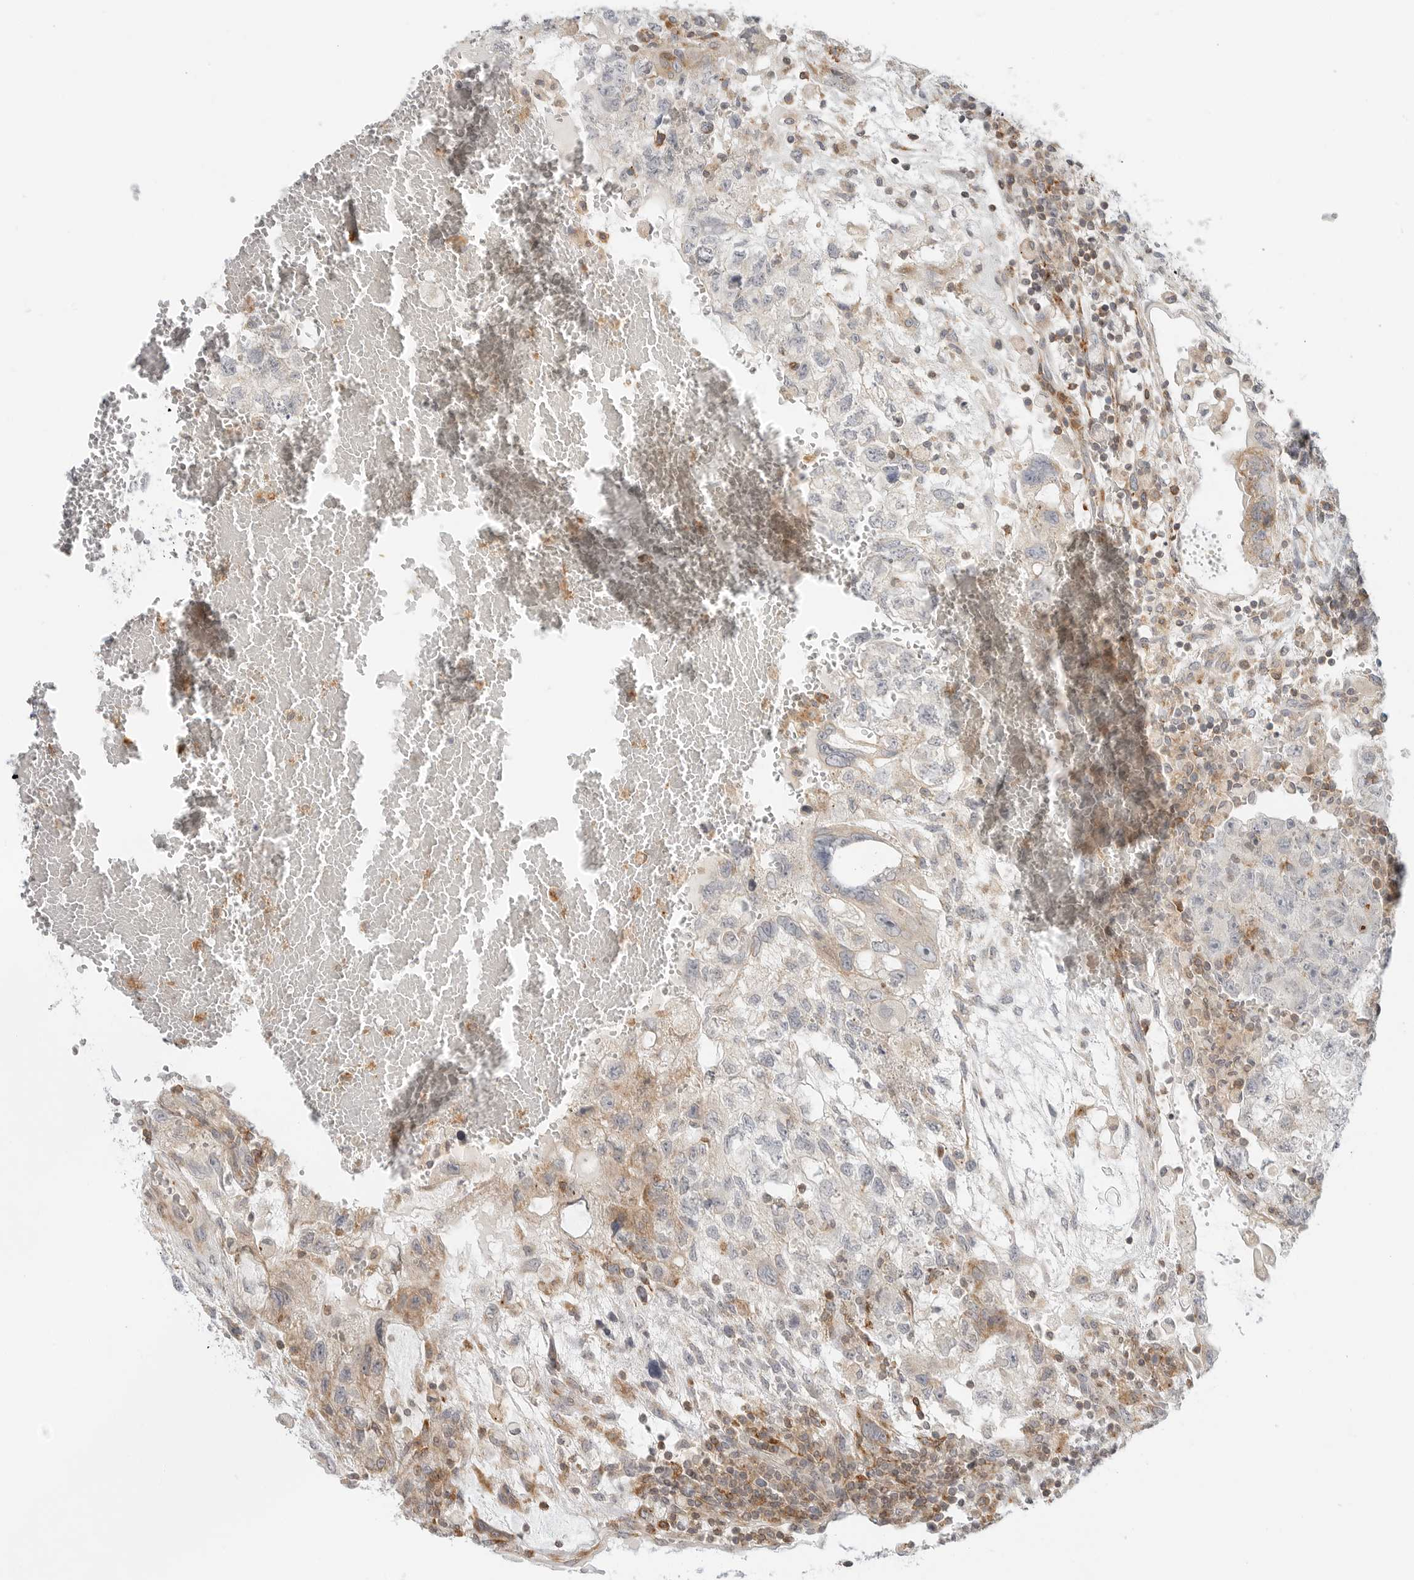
{"staining": {"intensity": "weak", "quantity": "25%-75%", "location": "cytoplasmic/membranous"}, "tissue": "testis cancer", "cell_type": "Tumor cells", "image_type": "cancer", "snomed": [{"axis": "morphology", "description": "Carcinoma, Embryonal, NOS"}, {"axis": "topography", "description": "Testis"}], "caption": "A brown stain shows weak cytoplasmic/membranous positivity of a protein in human embryonal carcinoma (testis) tumor cells.", "gene": "C1QTNF1", "patient": {"sex": "male", "age": 36}}